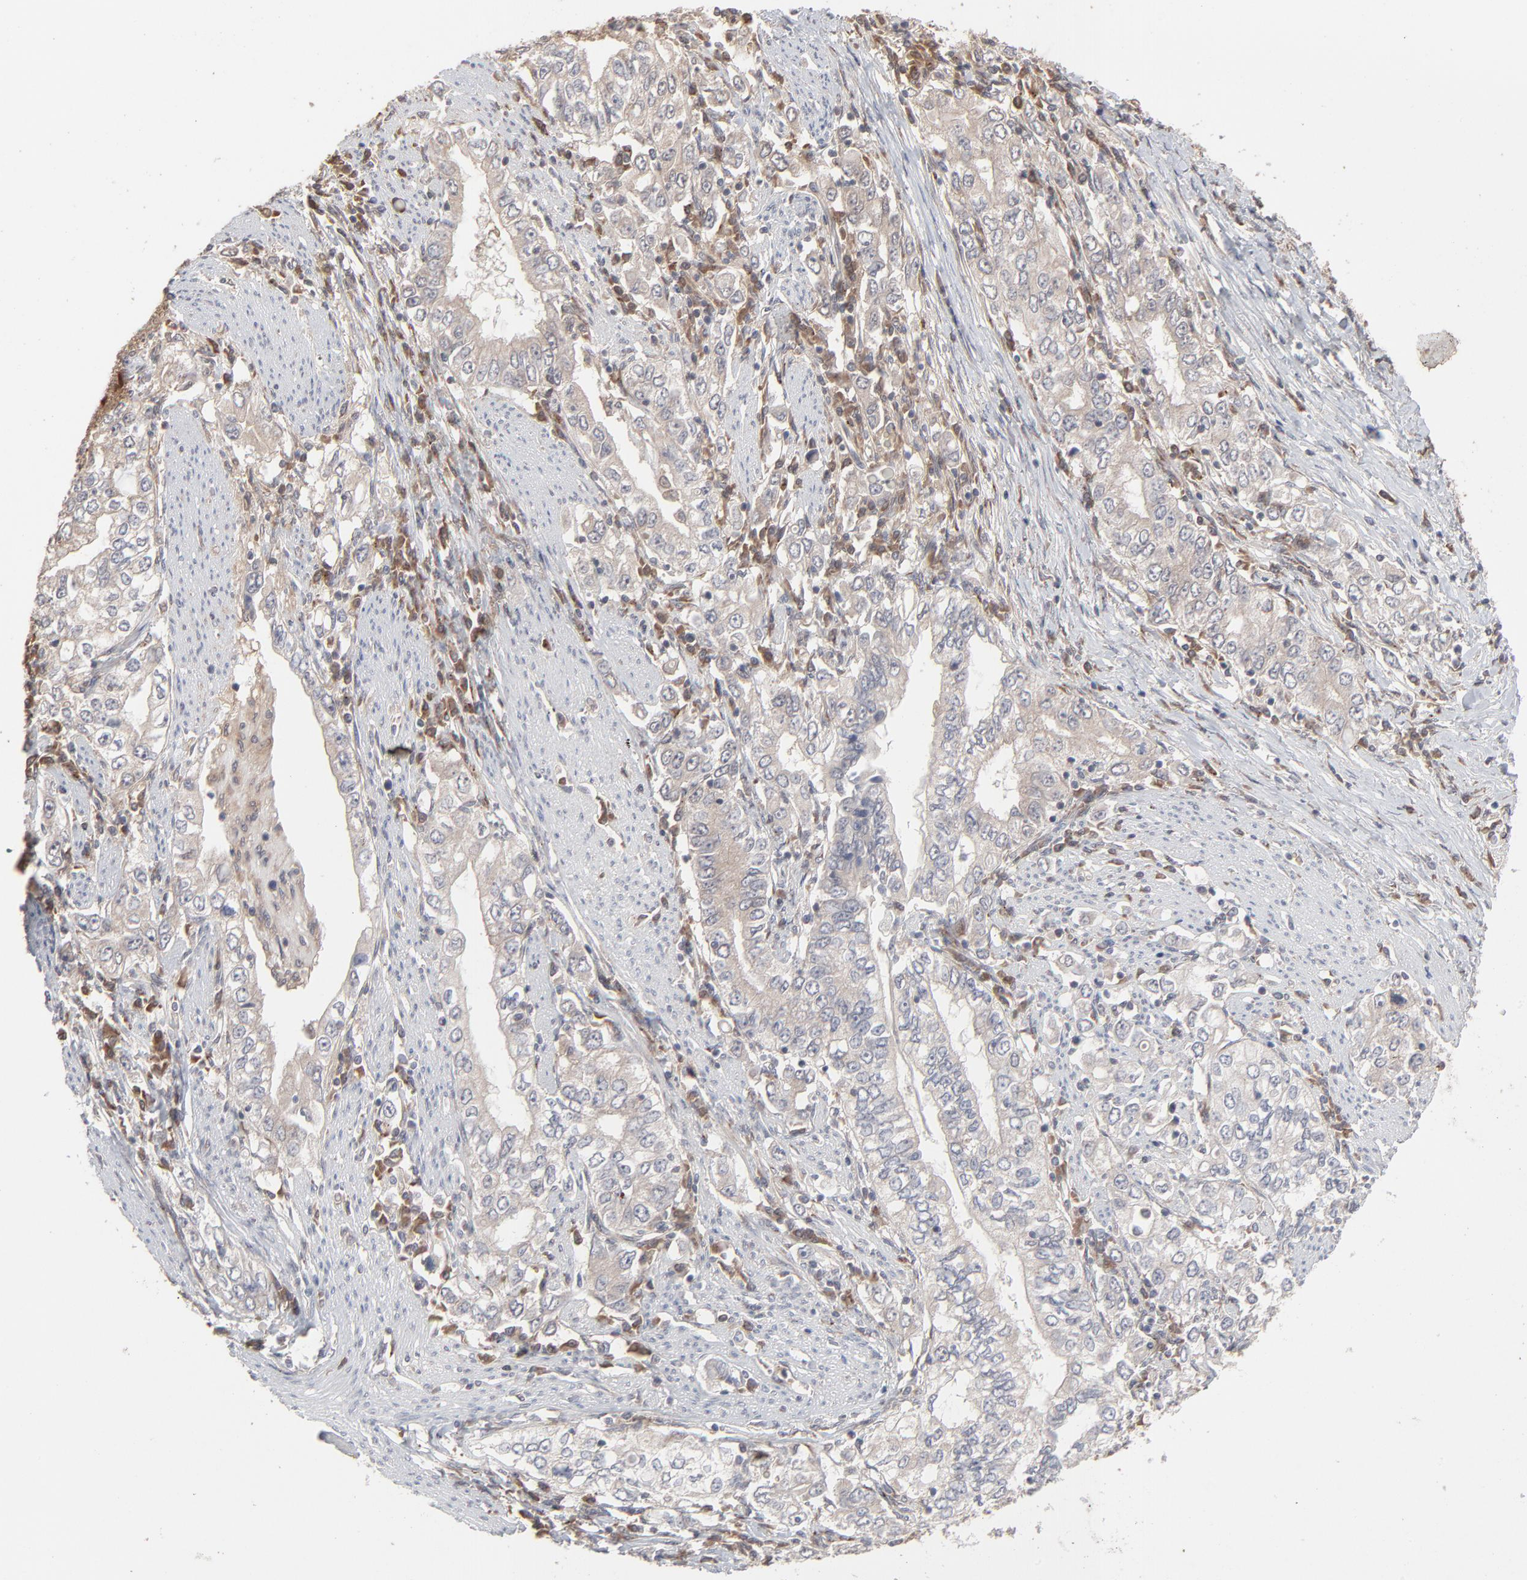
{"staining": {"intensity": "weak", "quantity": ">75%", "location": "cytoplasmic/membranous"}, "tissue": "stomach cancer", "cell_type": "Tumor cells", "image_type": "cancer", "snomed": [{"axis": "morphology", "description": "Adenocarcinoma, NOS"}, {"axis": "topography", "description": "Stomach, lower"}], "caption": "Stomach cancer (adenocarcinoma) stained with a brown dye exhibits weak cytoplasmic/membranous positive expression in about >75% of tumor cells.", "gene": "SCFD1", "patient": {"sex": "female", "age": 72}}